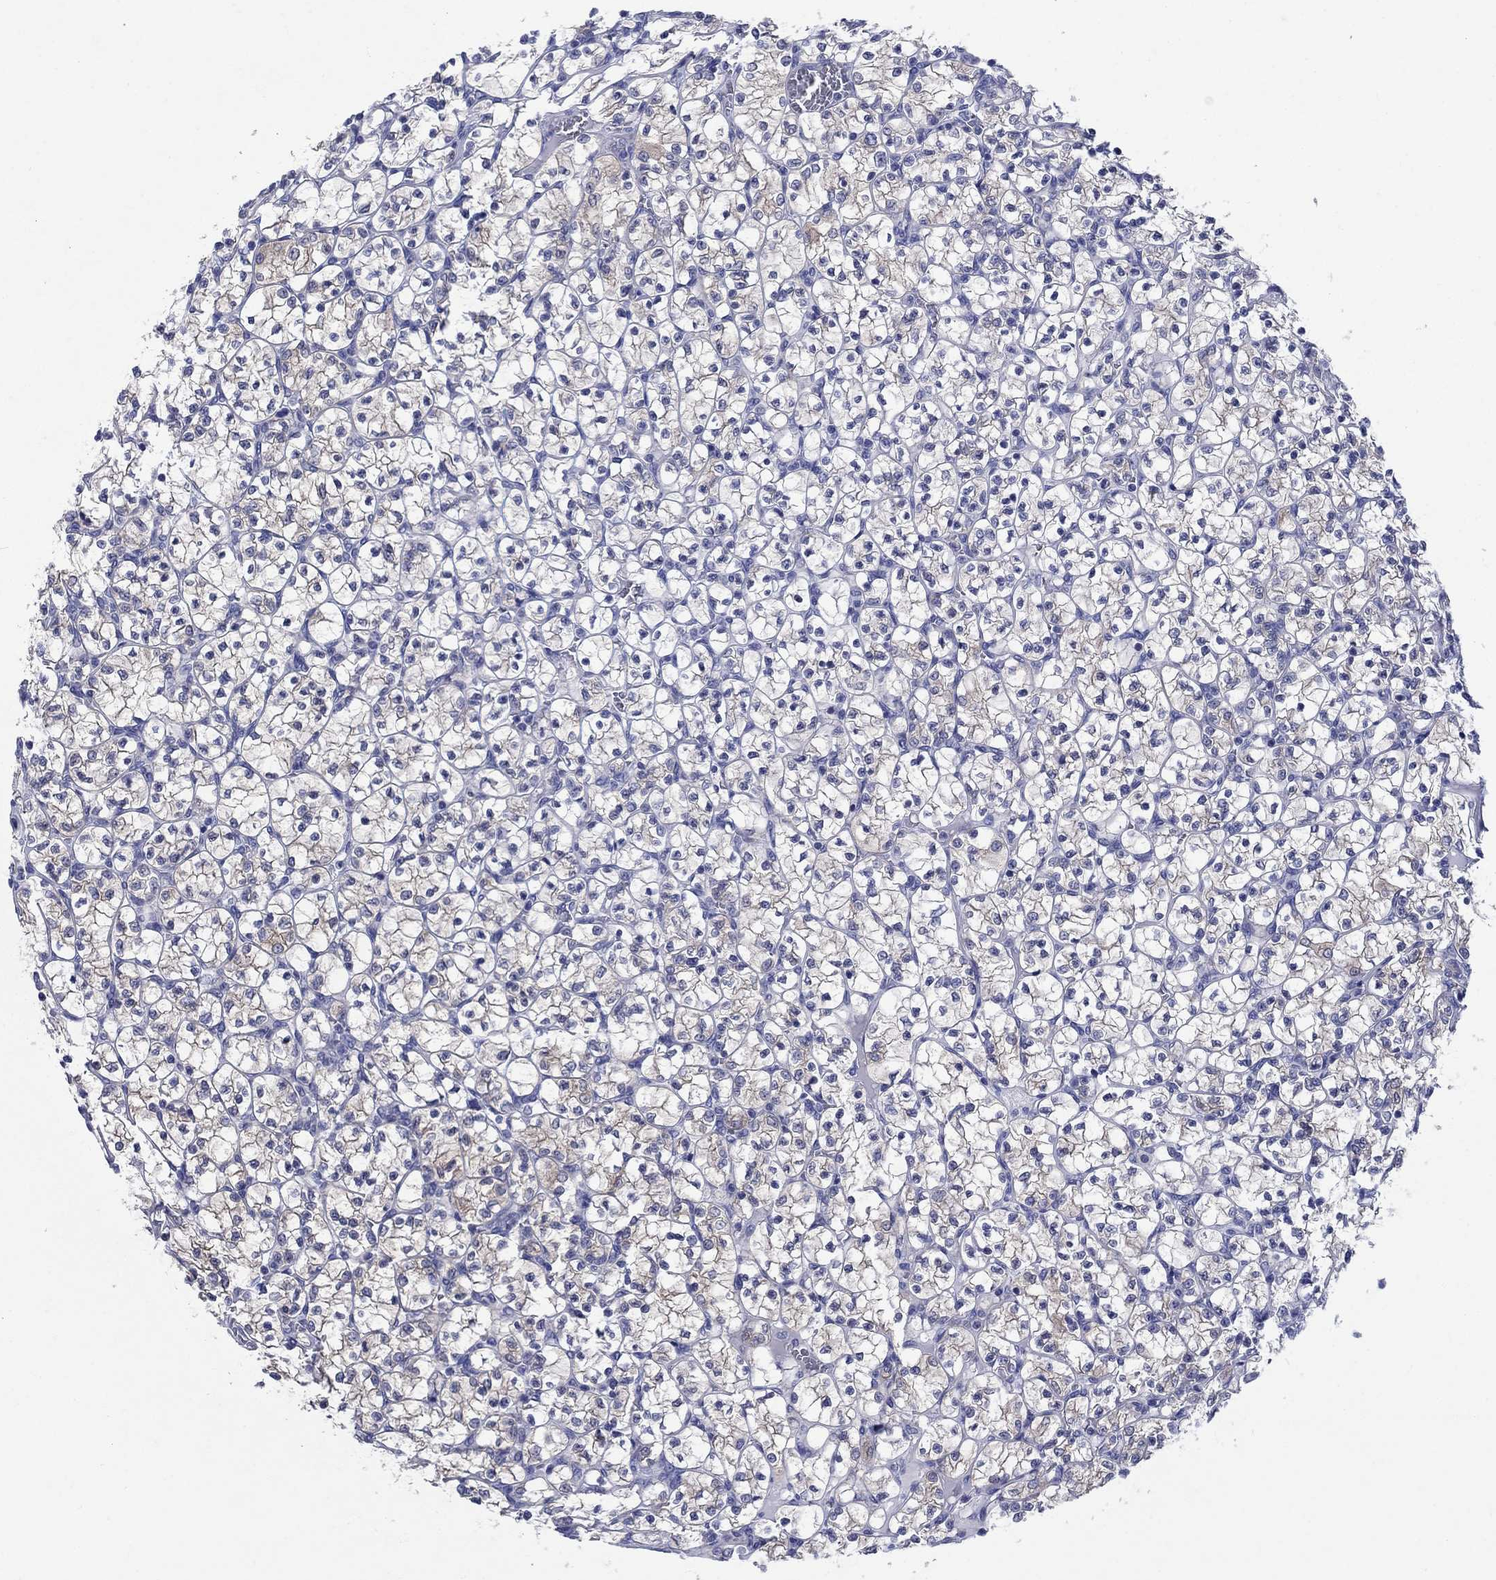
{"staining": {"intensity": "weak", "quantity": "25%-75%", "location": "cytoplasmic/membranous"}, "tissue": "renal cancer", "cell_type": "Tumor cells", "image_type": "cancer", "snomed": [{"axis": "morphology", "description": "Adenocarcinoma, NOS"}, {"axis": "topography", "description": "Kidney"}], "caption": "Human adenocarcinoma (renal) stained for a protein (brown) displays weak cytoplasmic/membranous positive expression in approximately 25%-75% of tumor cells.", "gene": "SULT2B1", "patient": {"sex": "female", "age": 89}}